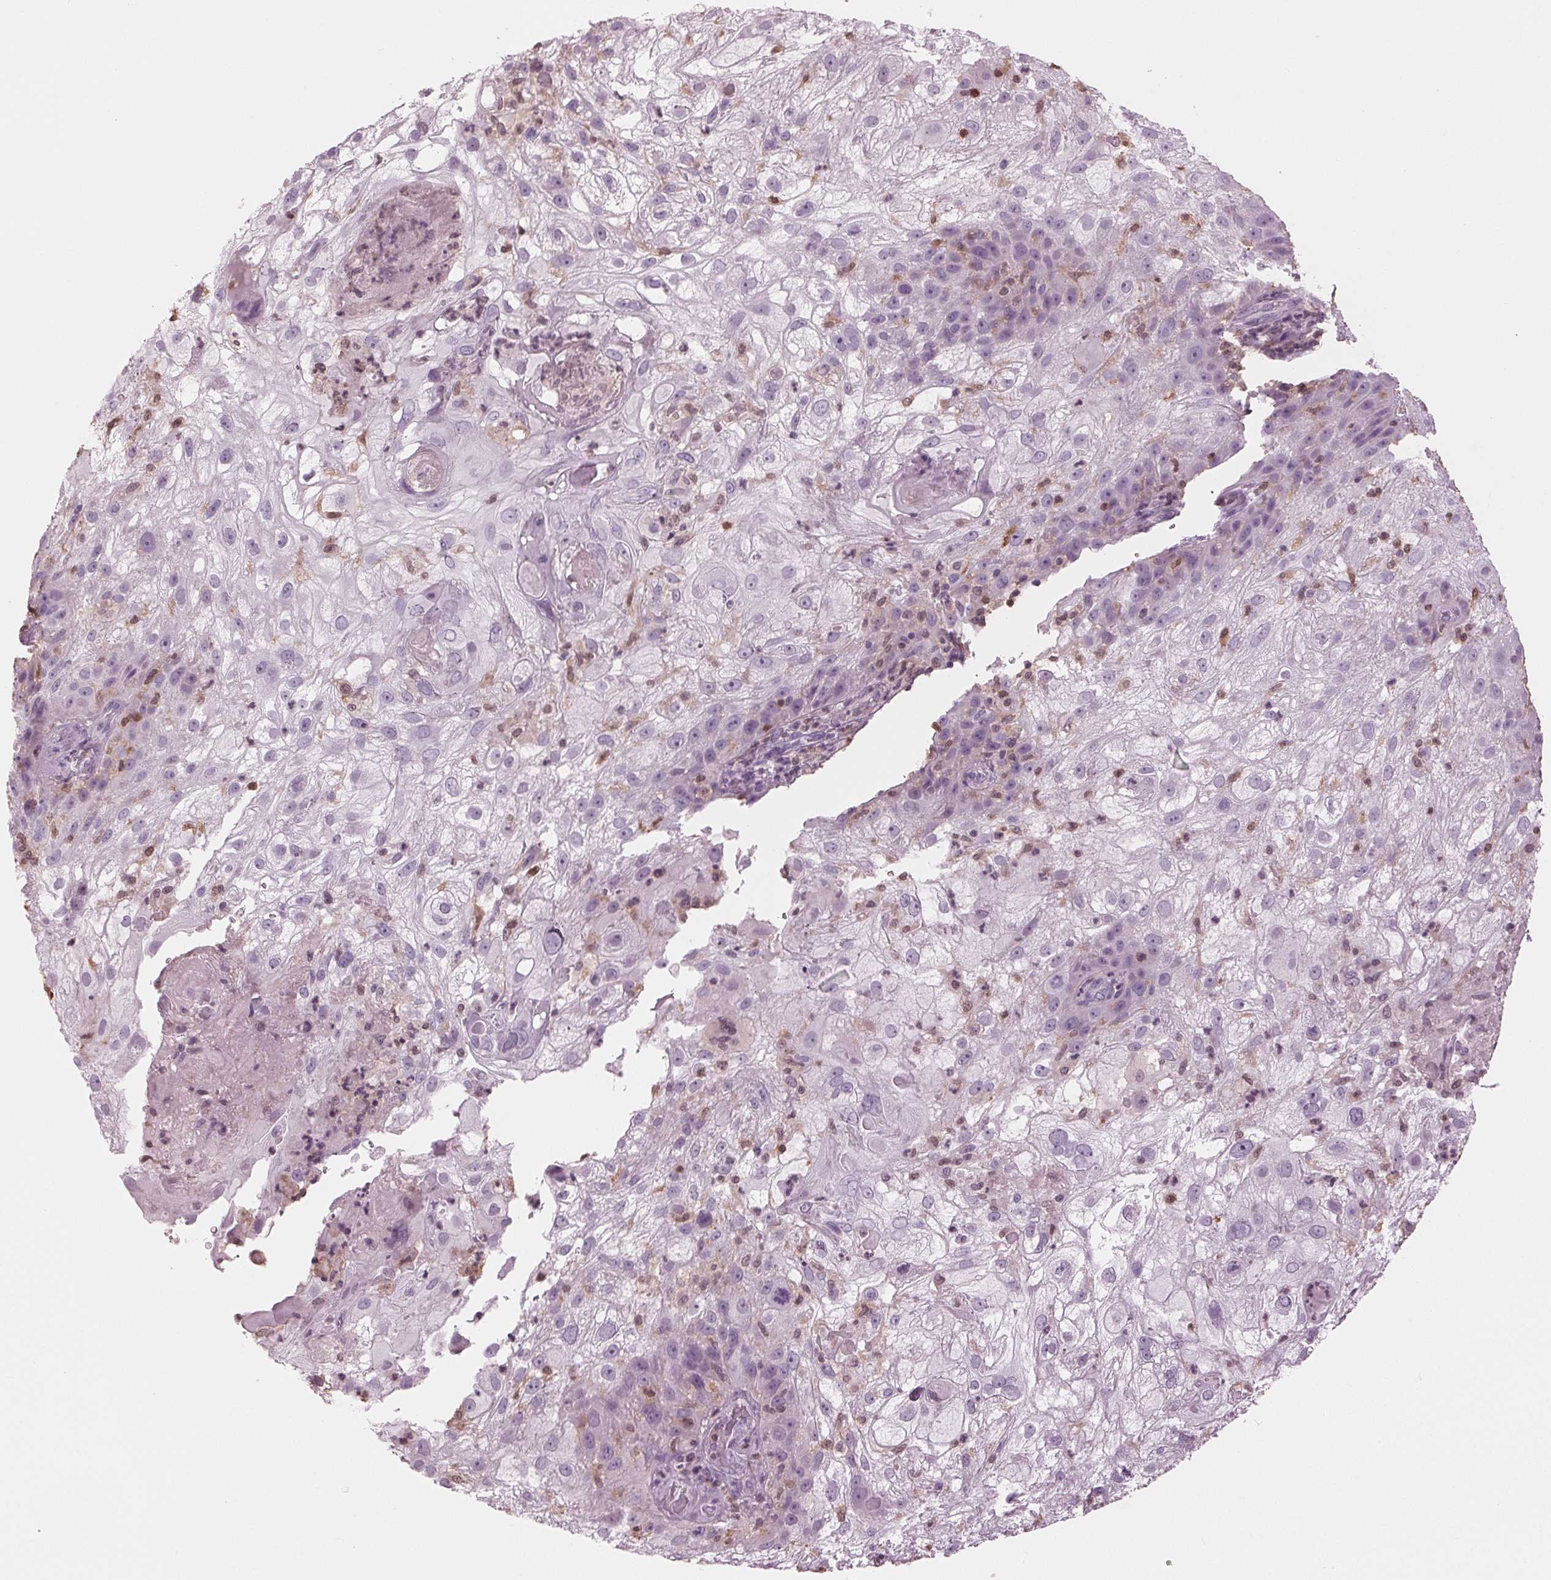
{"staining": {"intensity": "negative", "quantity": "none", "location": "none"}, "tissue": "skin cancer", "cell_type": "Tumor cells", "image_type": "cancer", "snomed": [{"axis": "morphology", "description": "Normal tissue, NOS"}, {"axis": "morphology", "description": "Squamous cell carcinoma, NOS"}, {"axis": "topography", "description": "Skin"}], "caption": "The photomicrograph demonstrates no staining of tumor cells in skin cancer.", "gene": "BTLA", "patient": {"sex": "female", "age": 83}}